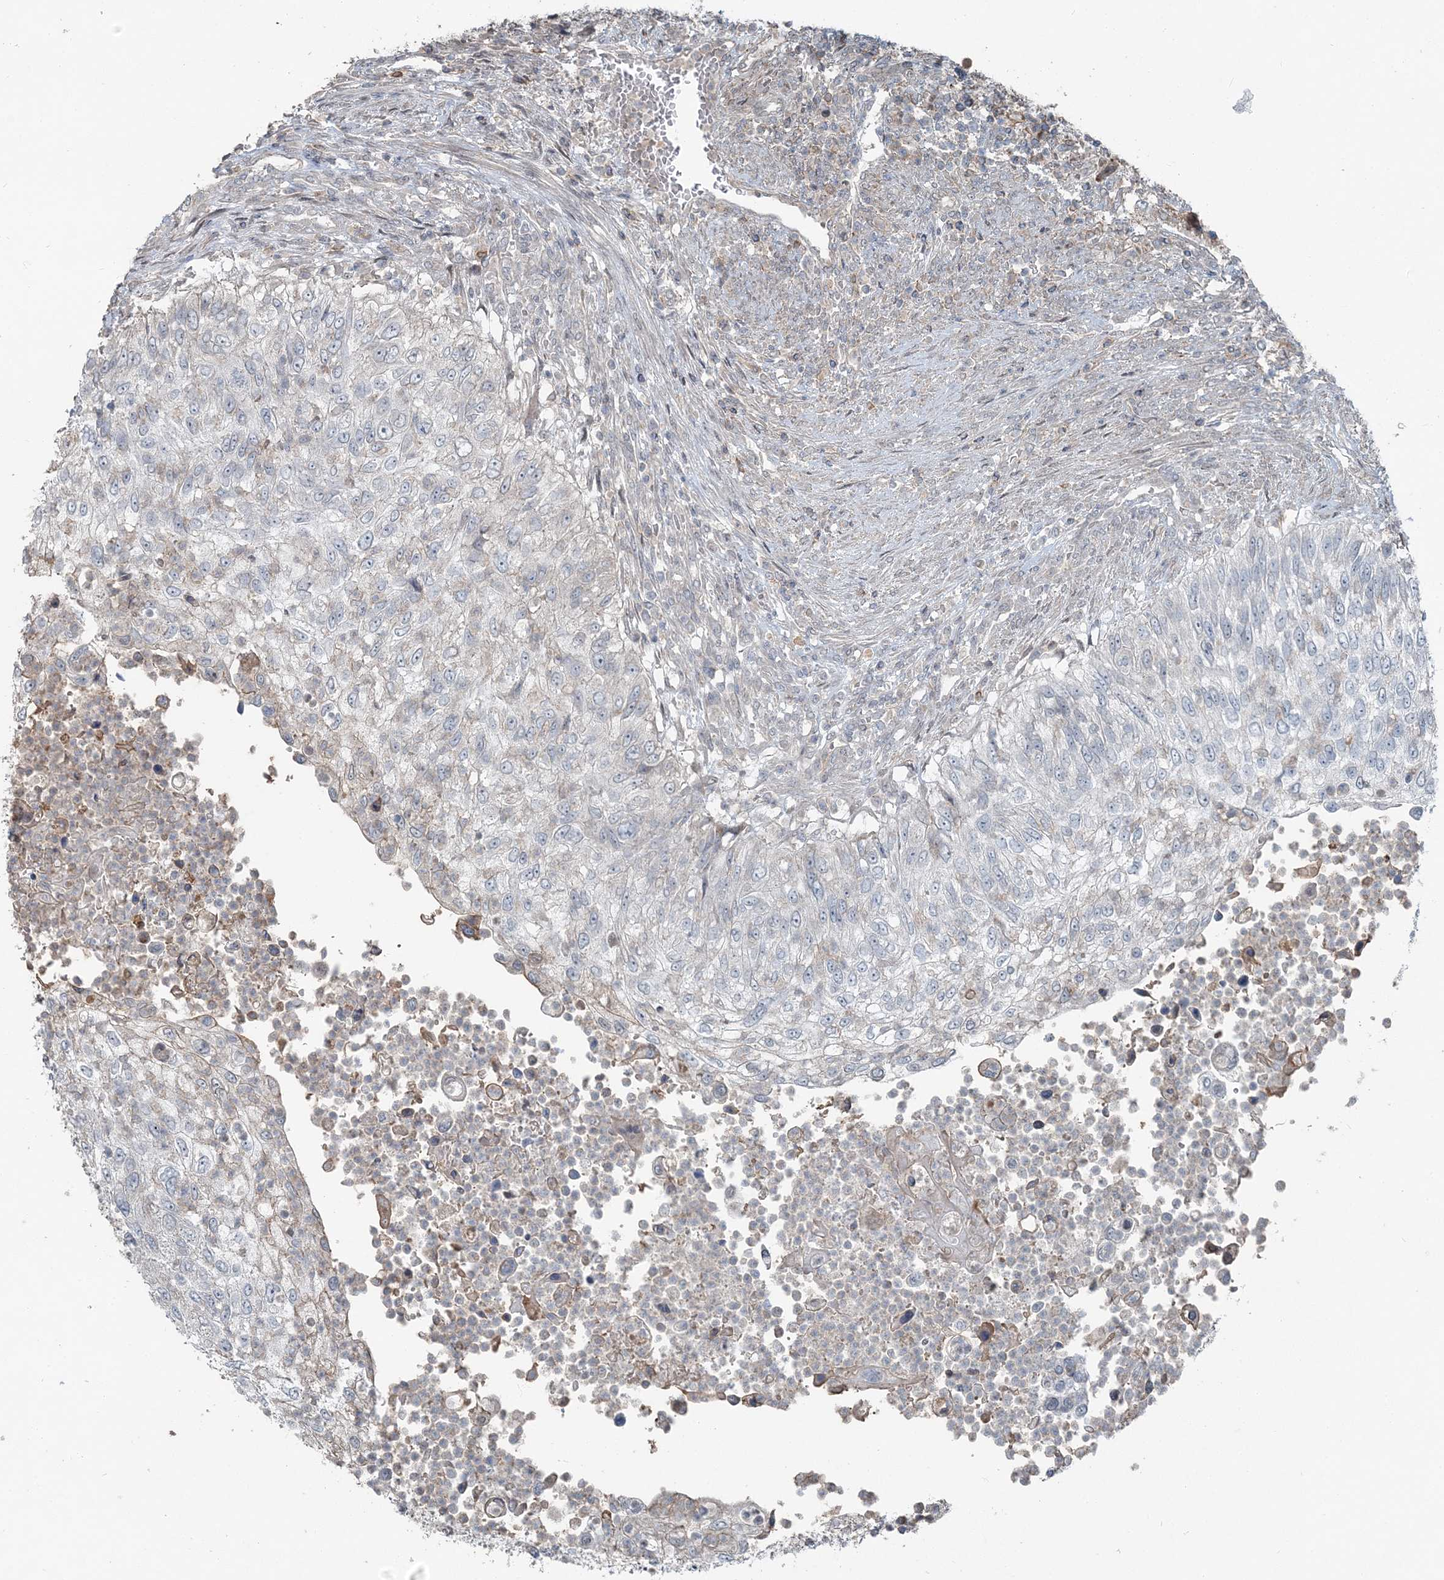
{"staining": {"intensity": "negative", "quantity": "none", "location": "none"}, "tissue": "urothelial cancer", "cell_type": "Tumor cells", "image_type": "cancer", "snomed": [{"axis": "morphology", "description": "Urothelial carcinoma, High grade"}, {"axis": "topography", "description": "Urinary bladder"}], "caption": "High-grade urothelial carcinoma was stained to show a protein in brown. There is no significant staining in tumor cells.", "gene": "FBXL17", "patient": {"sex": "female", "age": 60}}